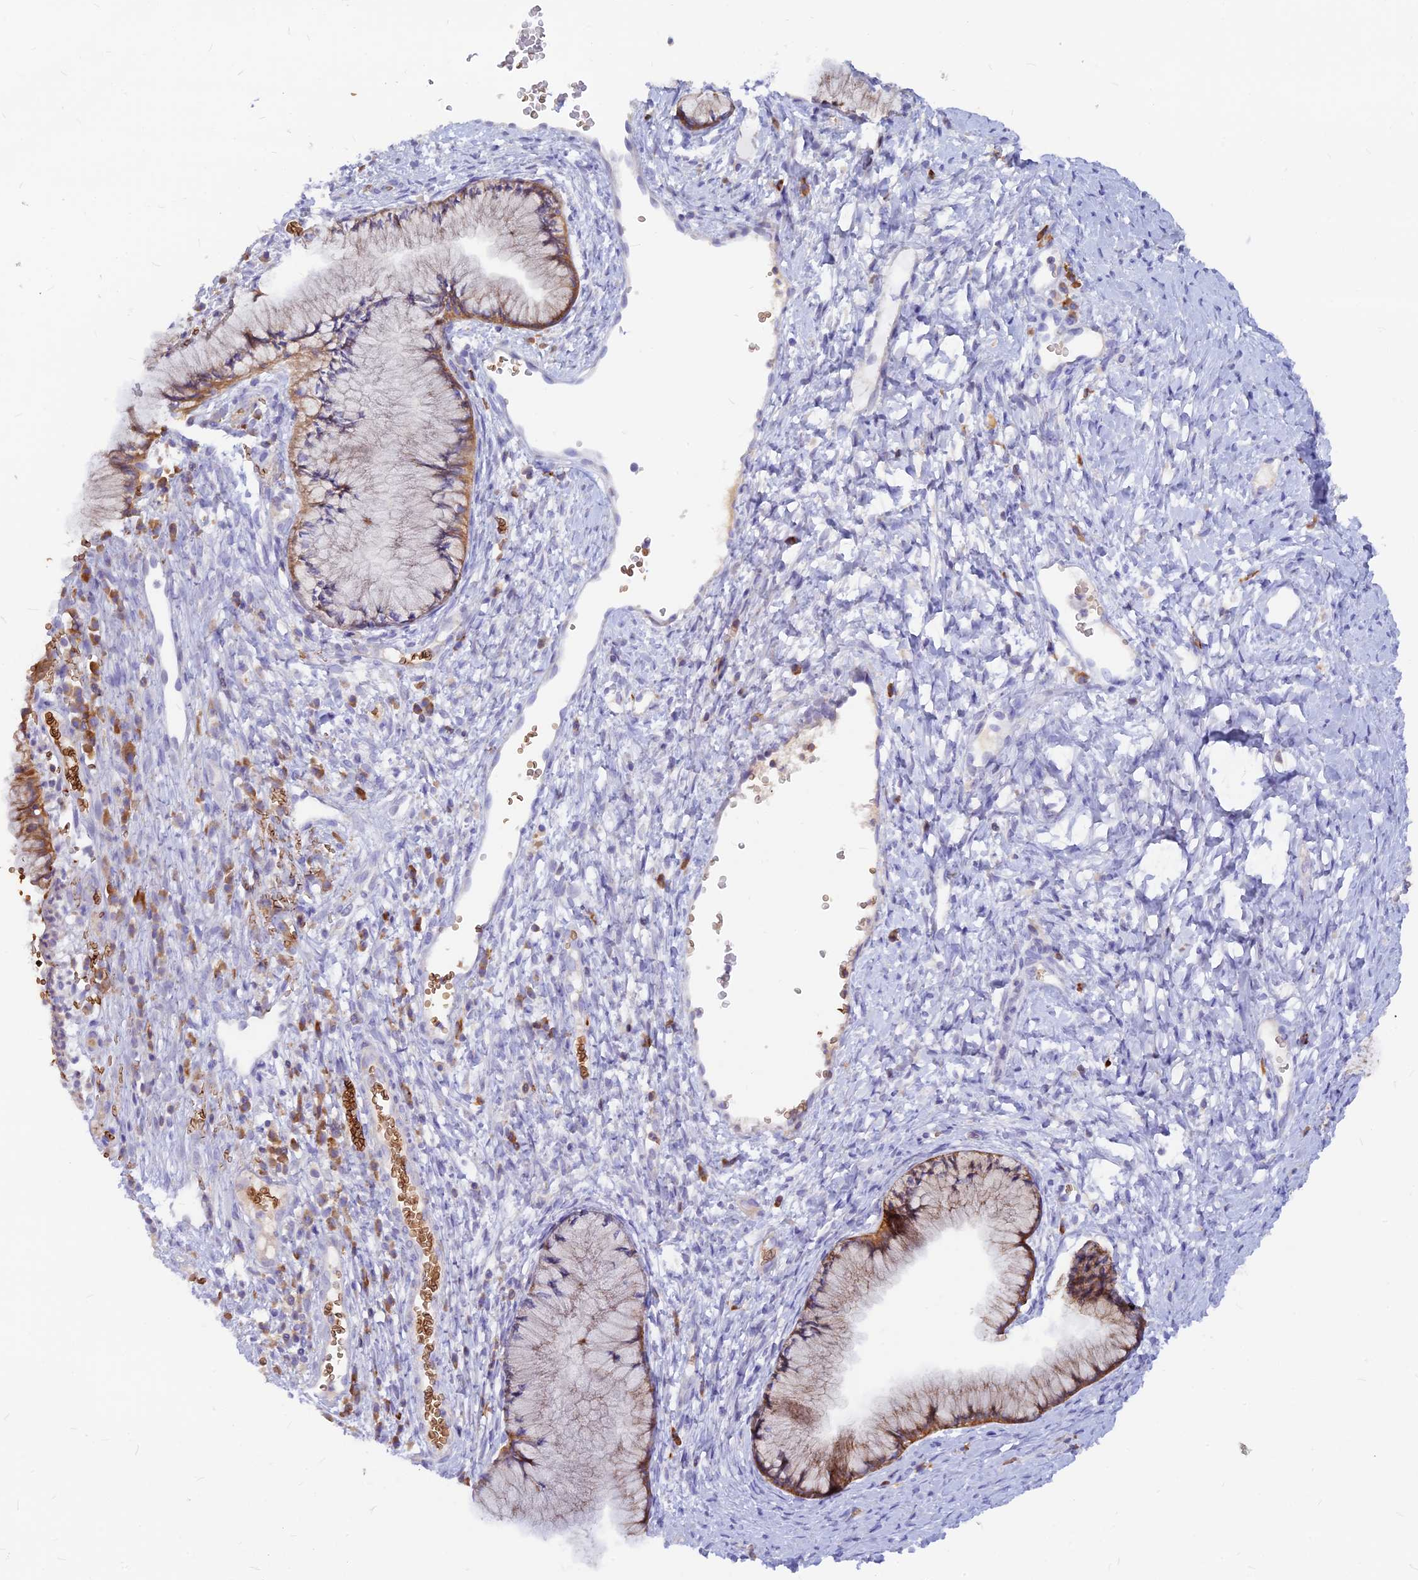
{"staining": {"intensity": "moderate", "quantity": ">75%", "location": "cytoplasmic/membranous"}, "tissue": "cervix", "cell_type": "Glandular cells", "image_type": "normal", "snomed": [{"axis": "morphology", "description": "Normal tissue, NOS"}, {"axis": "topography", "description": "Cervix"}], "caption": "This is a photomicrograph of immunohistochemistry staining of benign cervix, which shows moderate positivity in the cytoplasmic/membranous of glandular cells.", "gene": "DENND2D", "patient": {"sex": "female", "age": 42}}